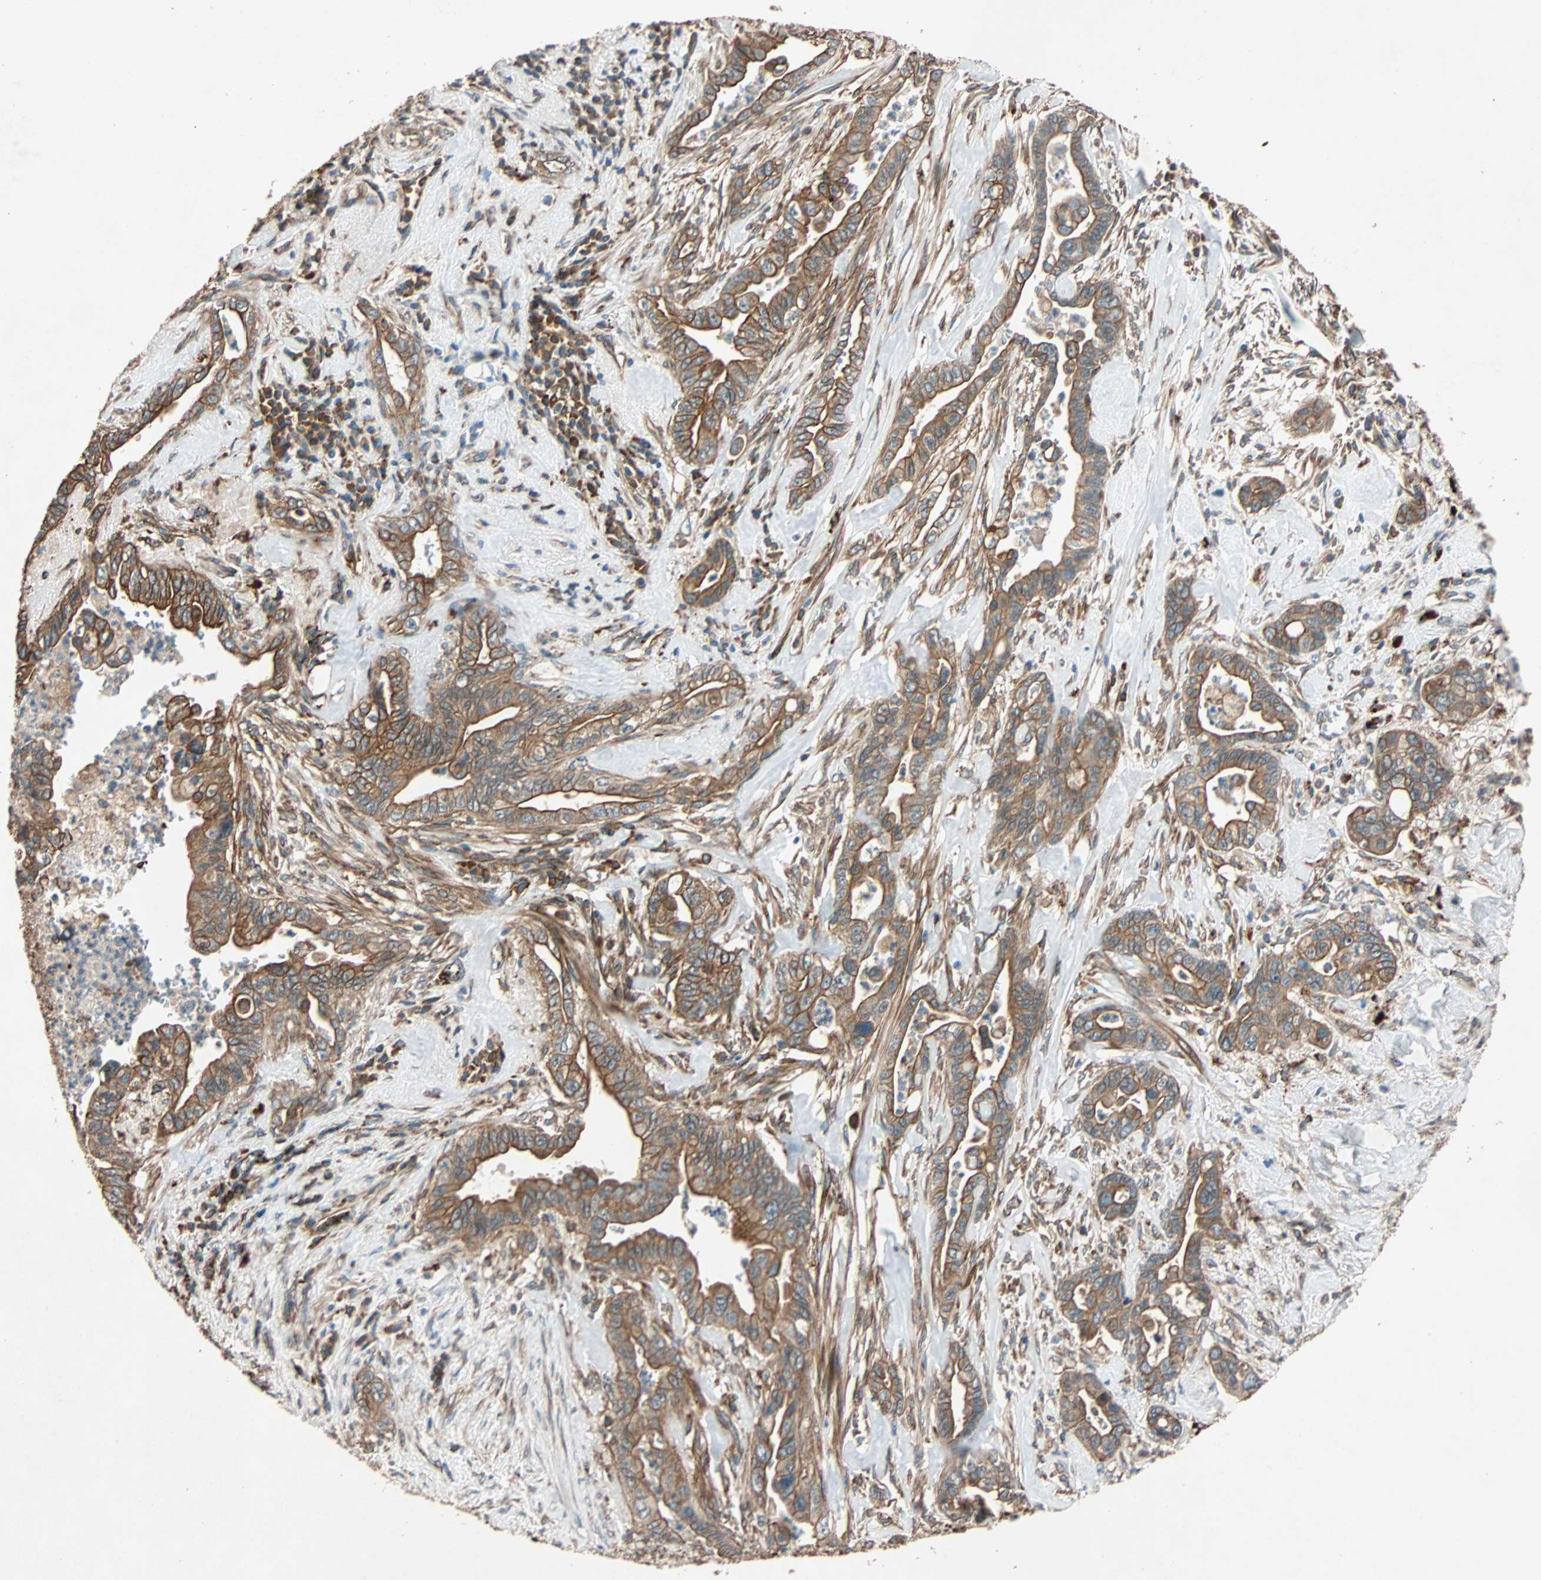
{"staining": {"intensity": "moderate", "quantity": ">75%", "location": "cytoplasmic/membranous"}, "tissue": "pancreatic cancer", "cell_type": "Tumor cells", "image_type": "cancer", "snomed": [{"axis": "morphology", "description": "Adenocarcinoma, NOS"}, {"axis": "topography", "description": "Pancreas"}], "caption": "The photomicrograph exhibits staining of adenocarcinoma (pancreatic), revealing moderate cytoplasmic/membranous protein staining (brown color) within tumor cells.", "gene": "PHYH", "patient": {"sex": "male", "age": 70}}